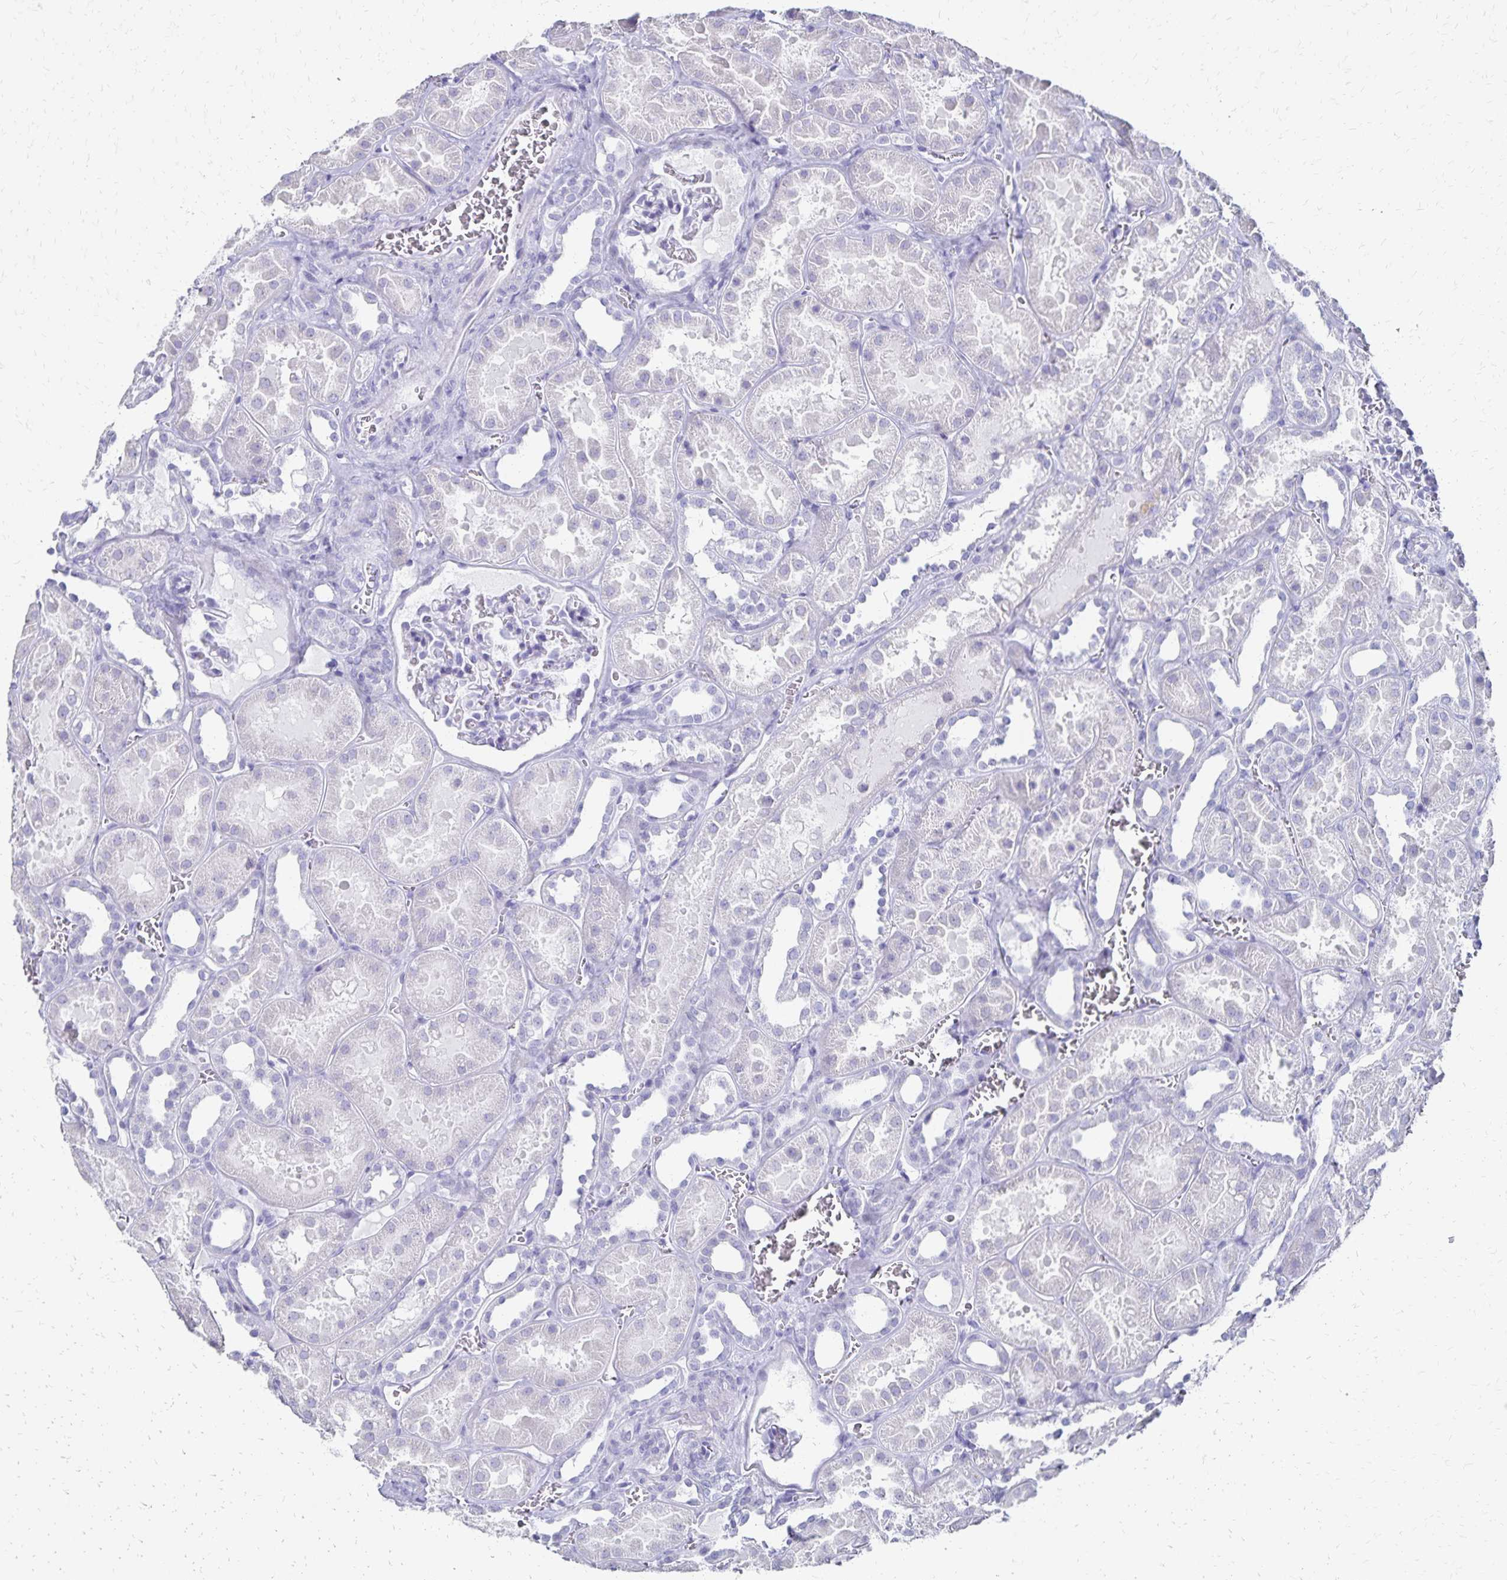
{"staining": {"intensity": "negative", "quantity": "none", "location": "none"}, "tissue": "kidney", "cell_type": "Cells in glomeruli", "image_type": "normal", "snomed": [{"axis": "morphology", "description": "Normal tissue, NOS"}, {"axis": "topography", "description": "Kidney"}], "caption": "DAB (3,3'-diaminobenzidine) immunohistochemical staining of unremarkable human kidney demonstrates no significant positivity in cells in glomeruli.", "gene": "GIP", "patient": {"sex": "female", "age": 41}}